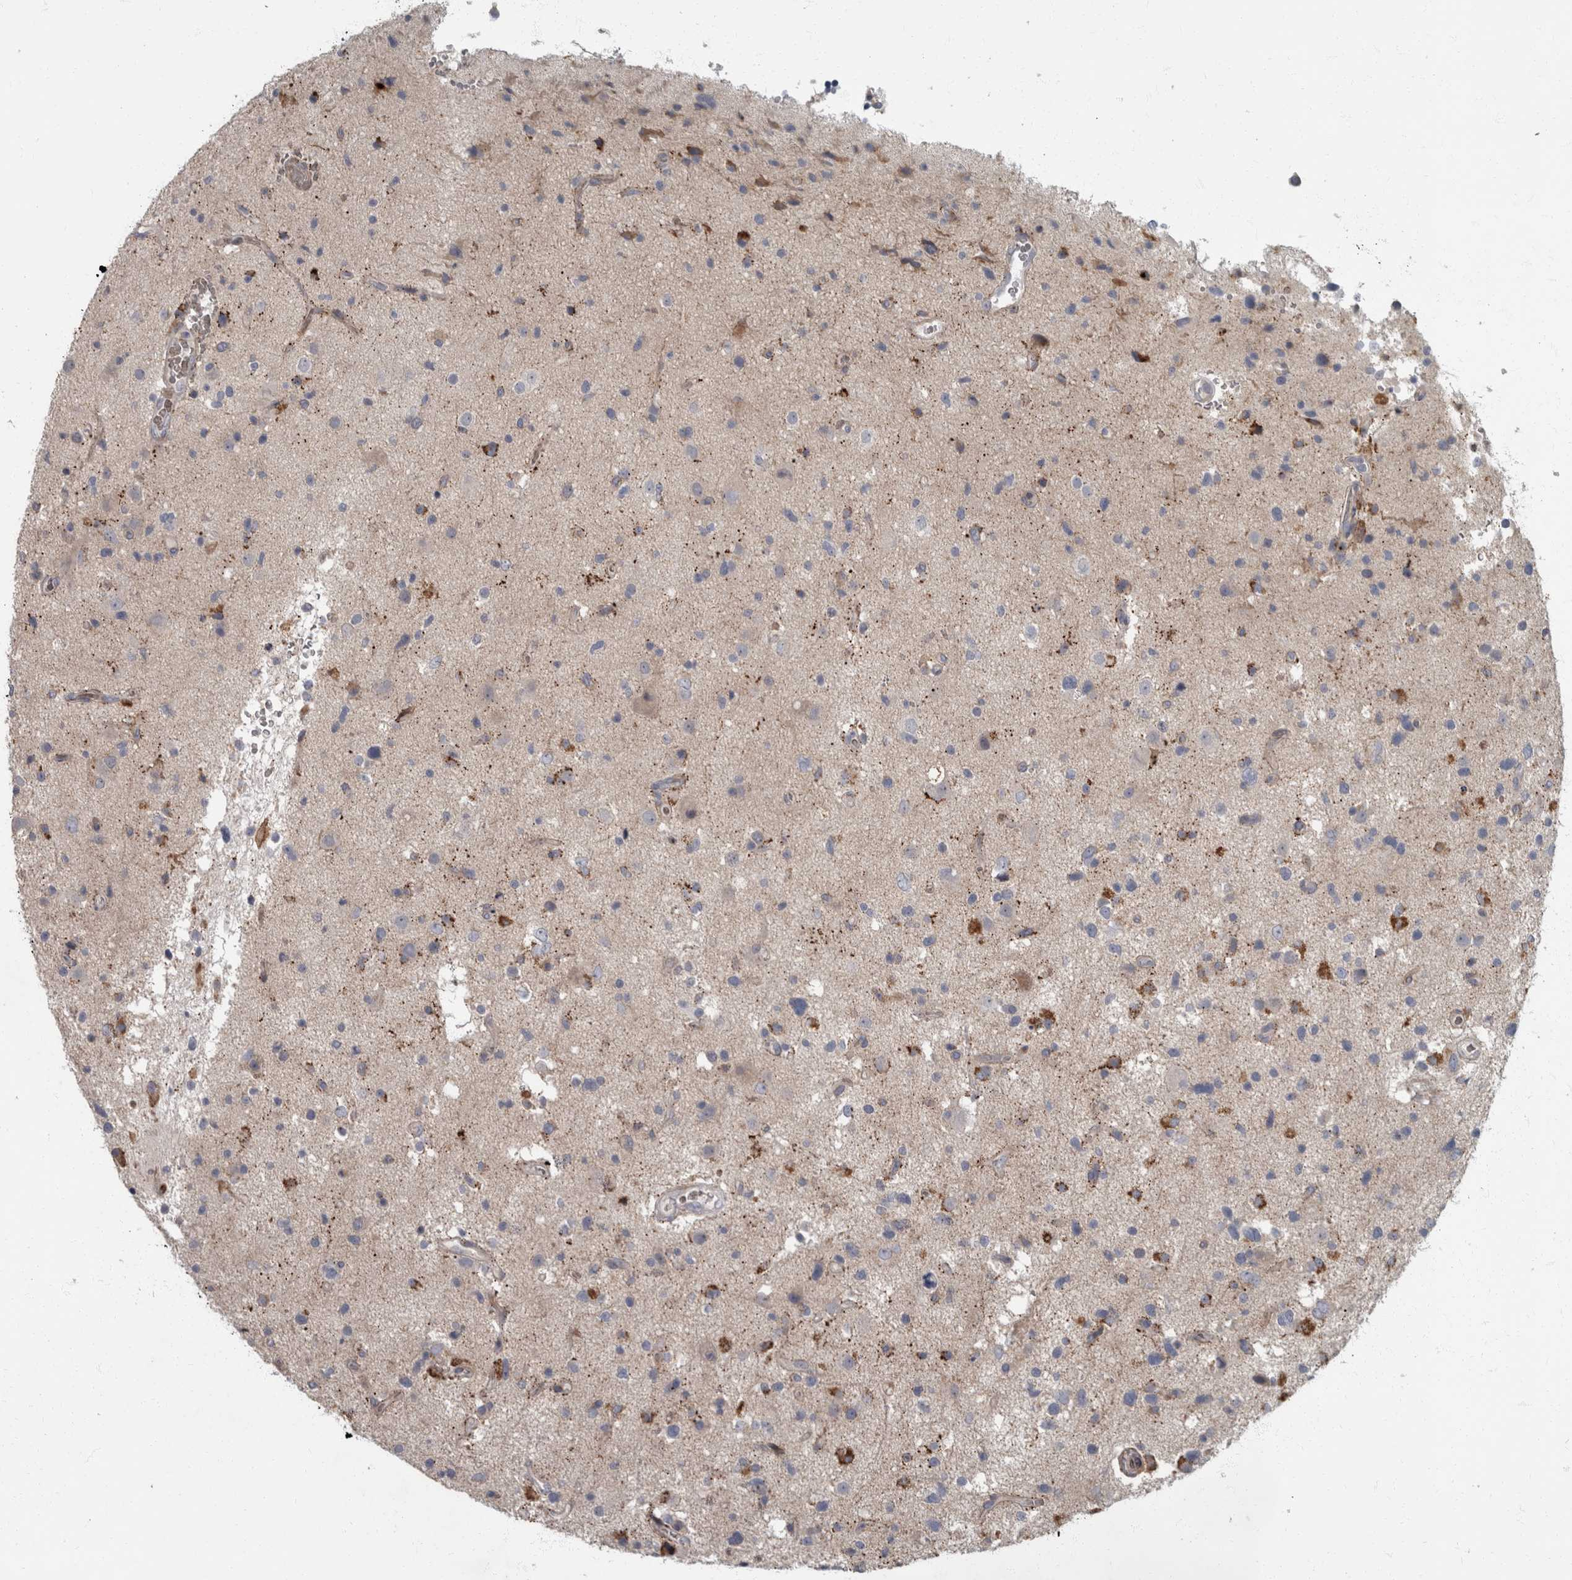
{"staining": {"intensity": "moderate", "quantity": "<25%", "location": "cytoplasmic/membranous"}, "tissue": "glioma", "cell_type": "Tumor cells", "image_type": "cancer", "snomed": [{"axis": "morphology", "description": "Glioma, malignant, High grade"}, {"axis": "topography", "description": "Brain"}], "caption": "Malignant glioma (high-grade) was stained to show a protein in brown. There is low levels of moderate cytoplasmic/membranous expression in approximately <25% of tumor cells.", "gene": "CDC42BPG", "patient": {"sex": "male", "age": 33}}